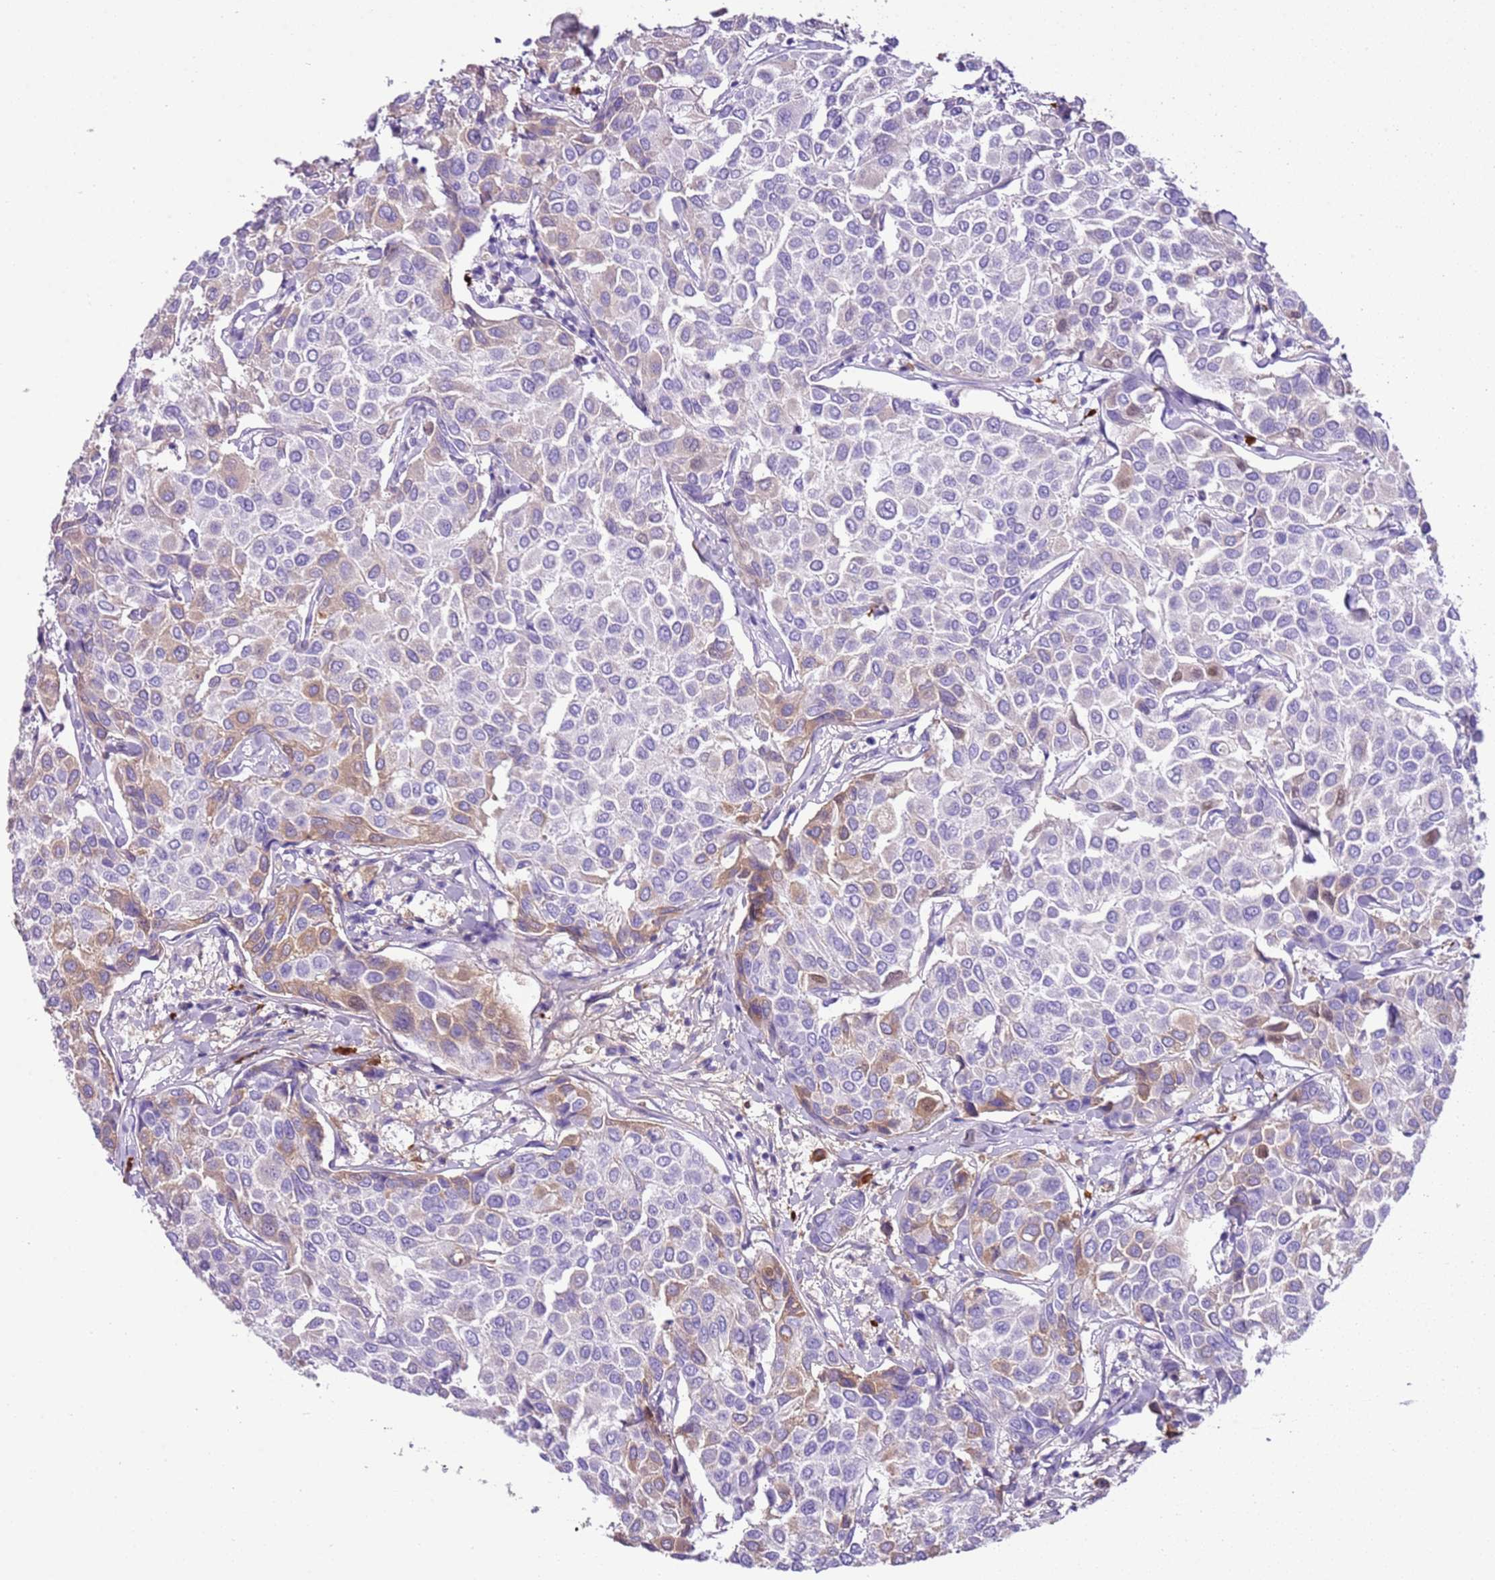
{"staining": {"intensity": "moderate", "quantity": "<25%", "location": "cytoplasmic/membranous"}, "tissue": "breast cancer", "cell_type": "Tumor cells", "image_type": "cancer", "snomed": [{"axis": "morphology", "description": "Duct carcinoma"}, {"axis": "topography", "description": "Breast"}], "caption": "Breast cancer (invasive ductal carcinoma) stained with a brown dye demonstrates moderate cytoplasmic/membranous positive positivity in approximately <25% of tumor cells.", "gene": "IGKV3D-11", "patient": {"sex": "female", "age": 55}}